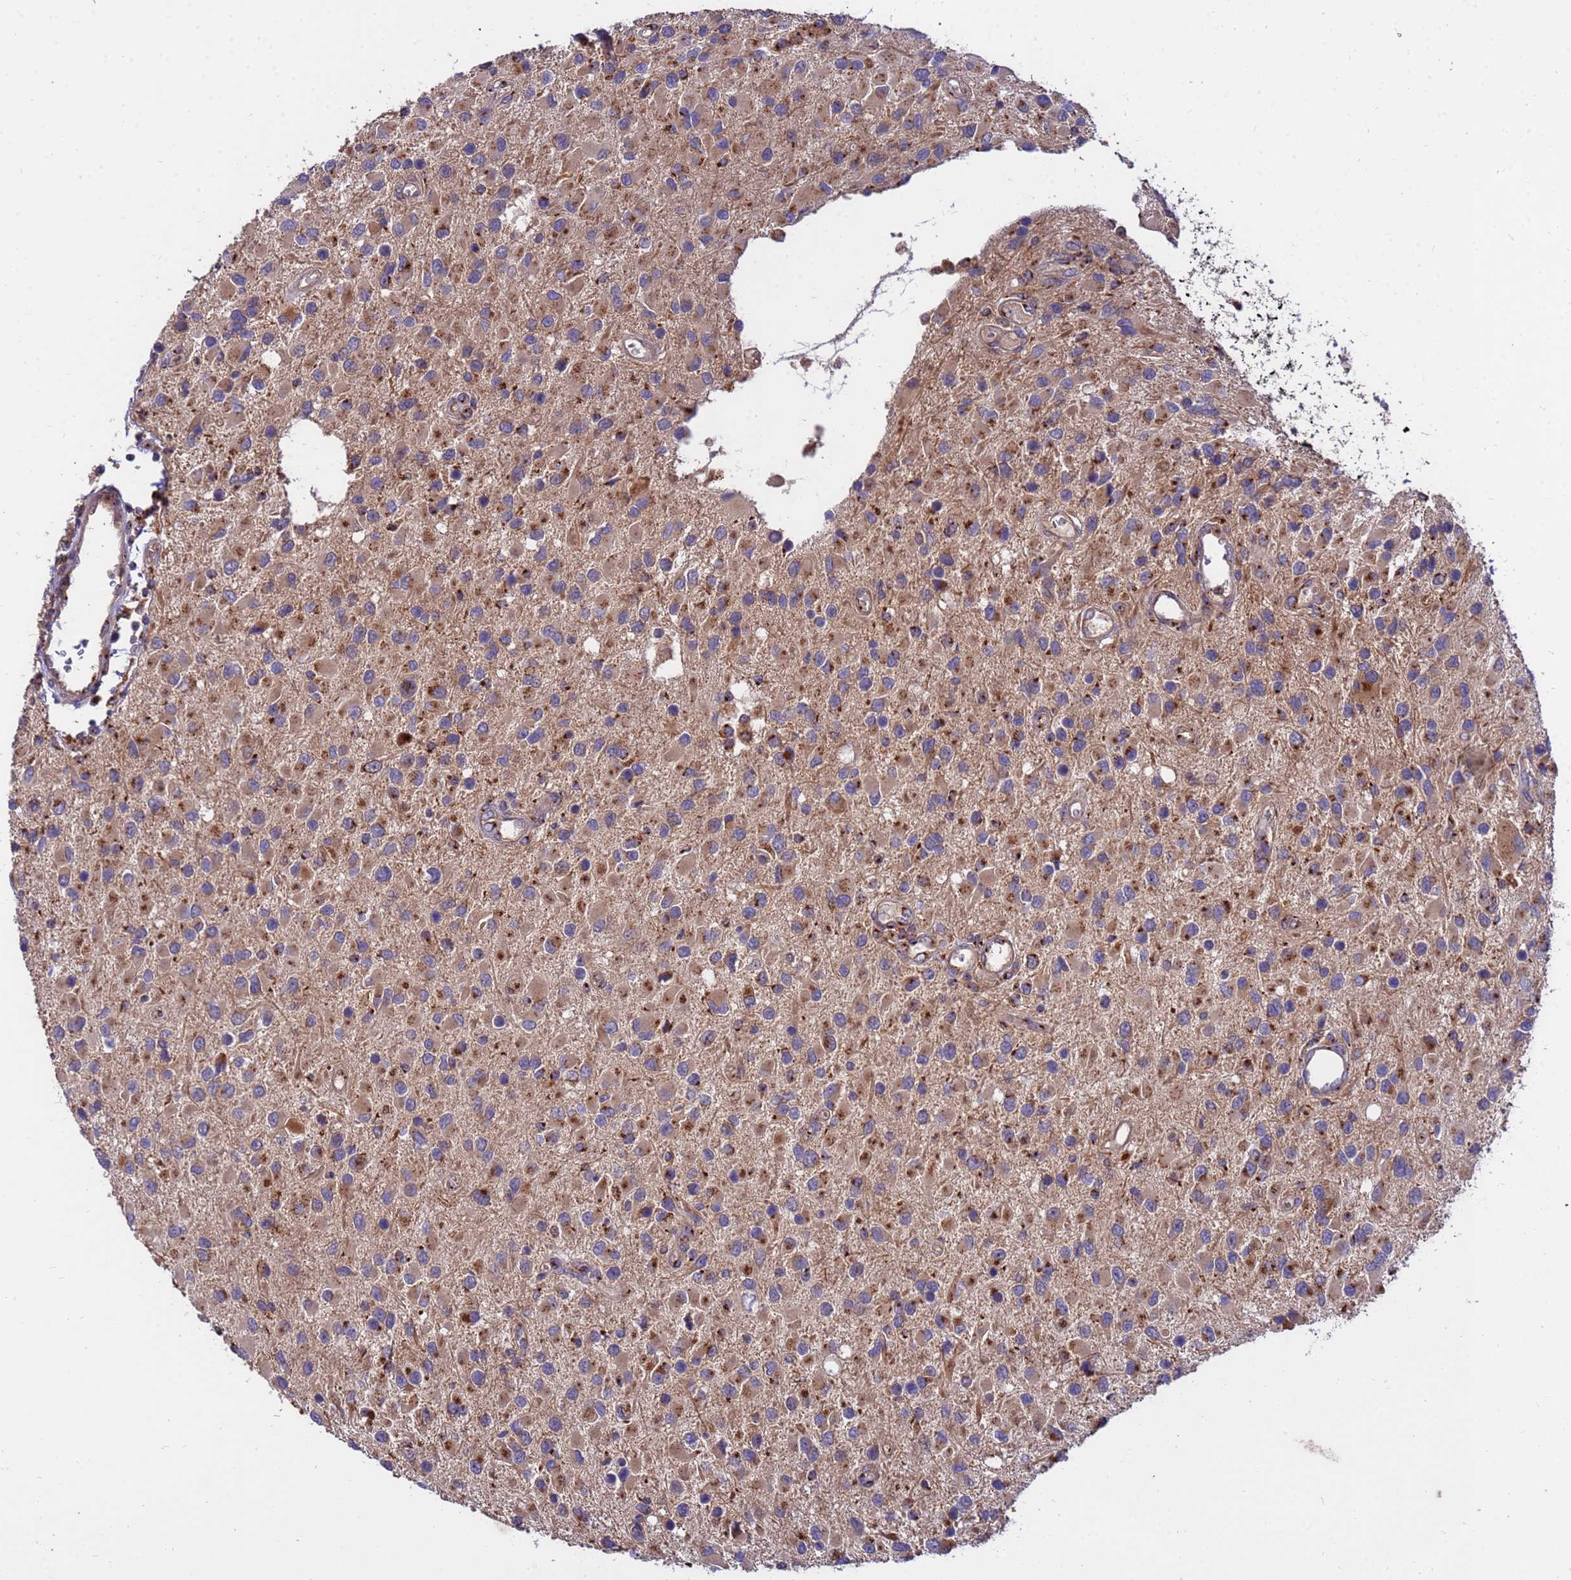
{"staining": {"intensity": "moderate", "quantity": ">75%", "location": "cytoplasmic/membranous"}, "tissue": "glioma", "cell_type": "Tumor cells", "image_type": "cancer", "snomed": [{"axis": "morphology", "description": "Glioma, malignant, High grade"}, {"axis": "topography", "description": "Brain"}], "caption": "Protein expression analysis of human glioma reveals moderate cytoplasmic/membranous expression in about >75% of tumor cells. The protein of interest is shown in brown color, while the nuclei are stained blue.", "gene": "HPS3", "patient": {"sex": "male", "age": 53}}